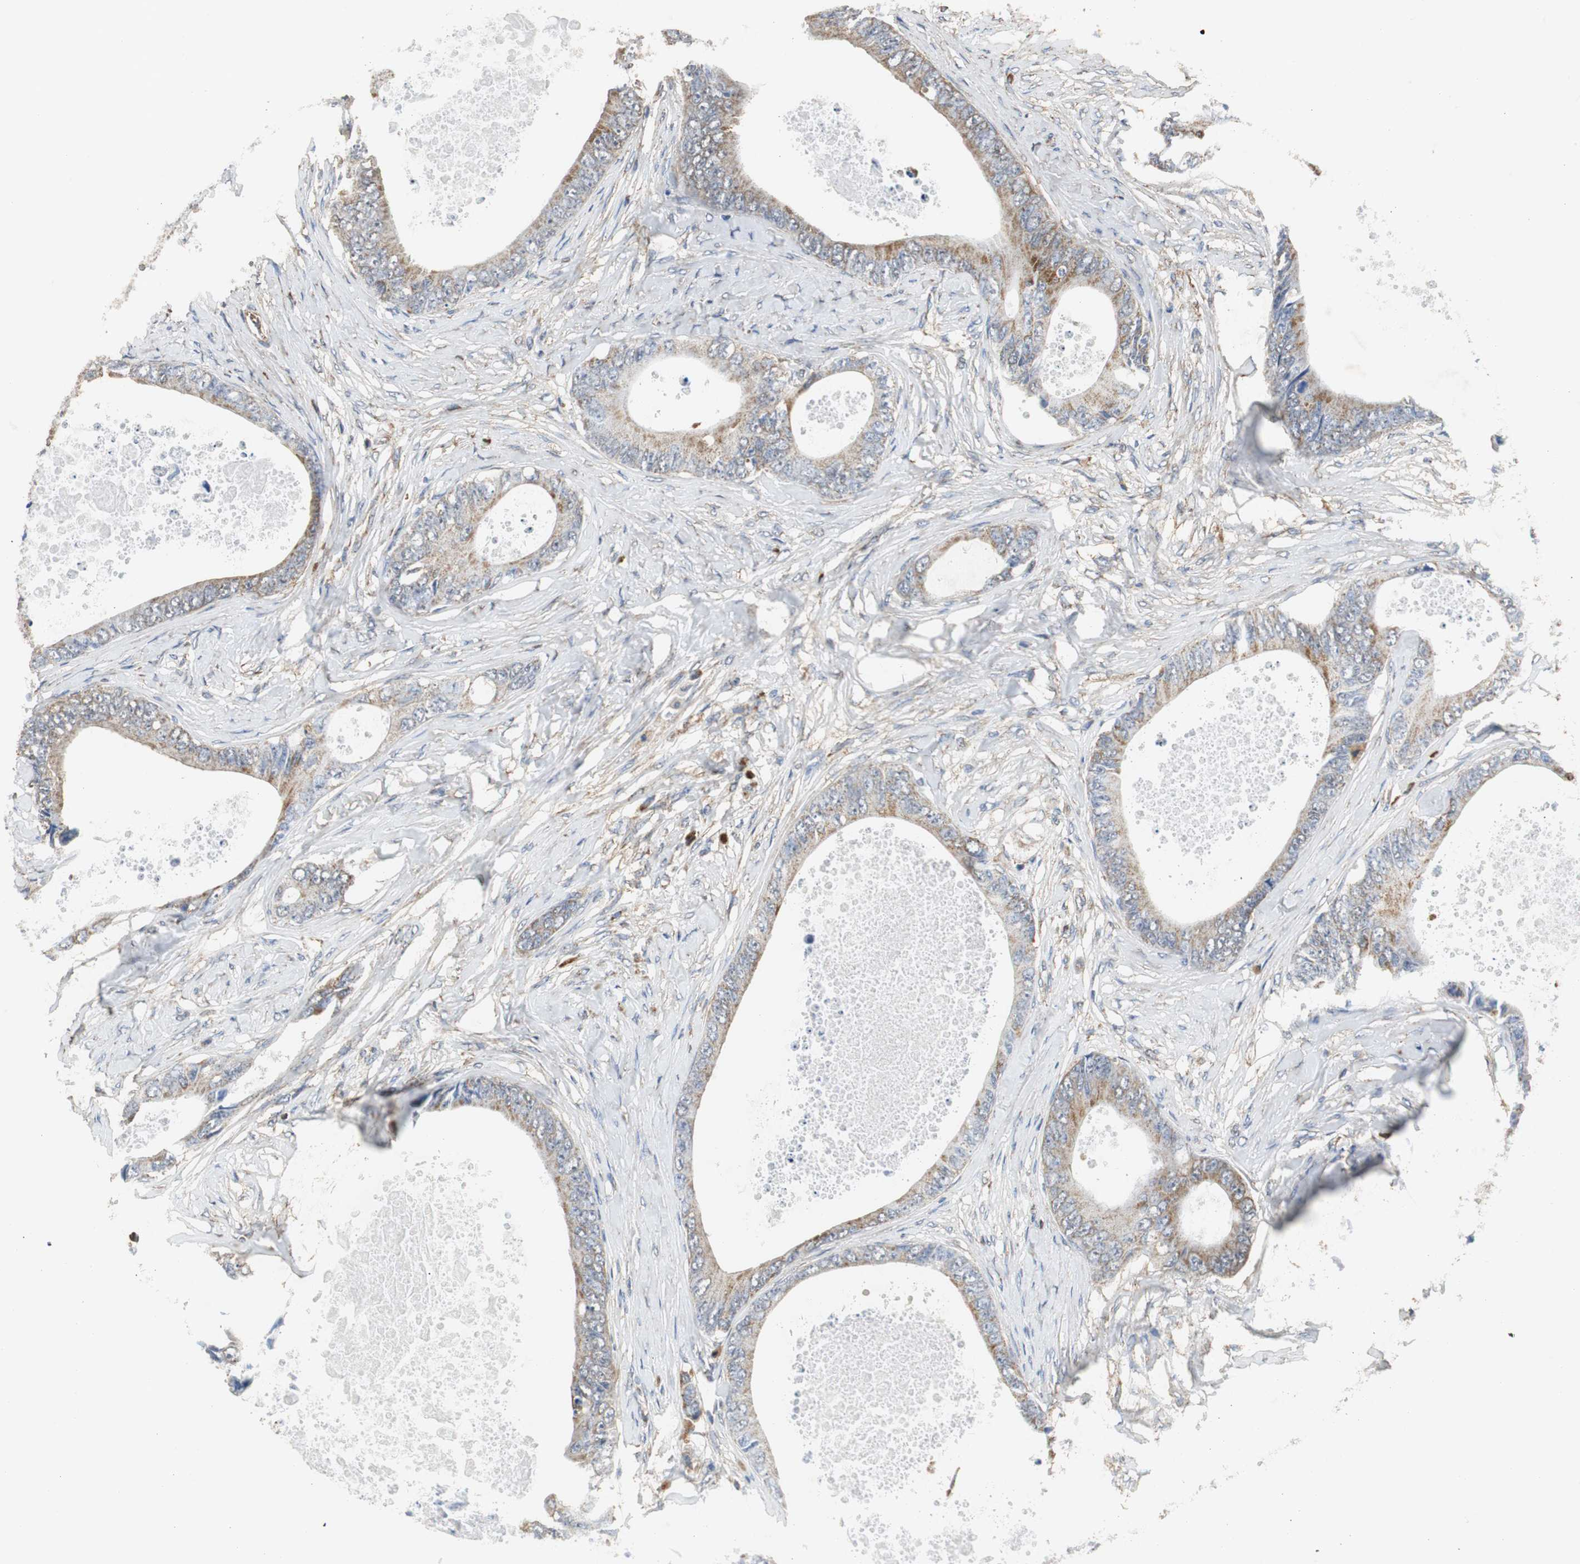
{"staining": {"intensity": "weak", "quantity": "25%-75%", "location": "cytoplasmic/membranous"}, "tissue": "colorectal cancer", "cell_type": "Tumor cells", "image_type": "cancer", "snomed": [{"axis": "morphology", "description": "Normal tissue, NOS"}, {"axis": "morphology", "description": "Adenocarcinoma, NOS"}, {"axis": "topography", "description": "Rectum"}, {"axis": "topography", "description": "Peripheral nerve tissue"}], "caption": "Colorectal cancer stained with a protein marker displays weak staining in tumor cells.", "gene": "NNT", "patient": {"sex": "female", "age": 77}}